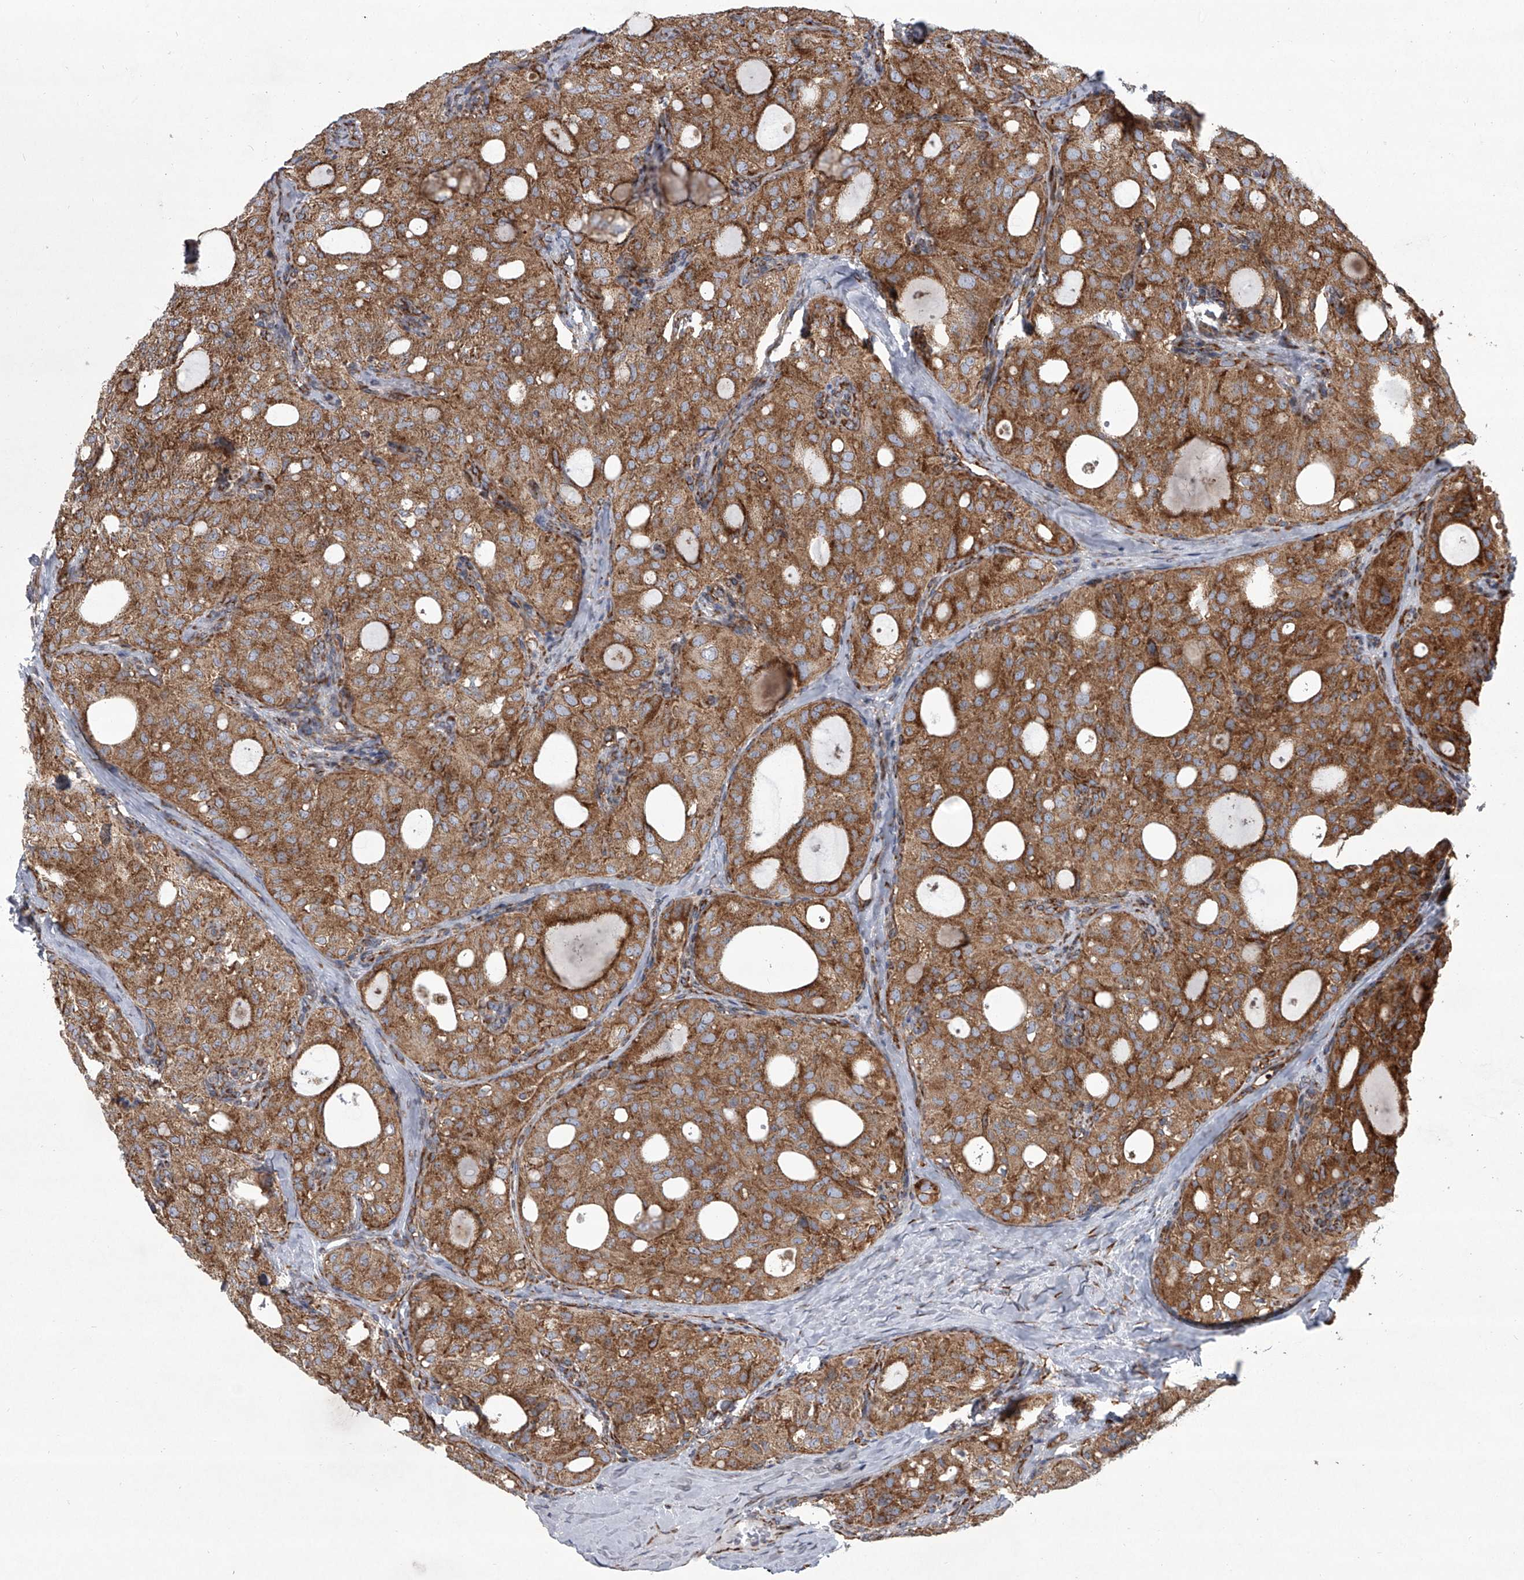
{"staining": {"intensity": "moderate", "quantity": ">75%", "location": "cytoplasmic/membranous"}, "tissue": "thyroid cancer", "cell_type": "Tumor cells", "image_type": "cancer", "snomed": [{"axis": "morphology", "description": "Follicular adenoma carcinoma, NOS"}, {"axis": "topography", "description": "Thyroid gland"}], "caption": "Follicular adenoma carcinoma (thyroid) stained with a brown dye exhibits moderate cytoplasmic/membranous positive staining in approximately >75% of tumor cells.", "gene": "ZC3H15", "patient": {"sex": "male", "age": 75}}